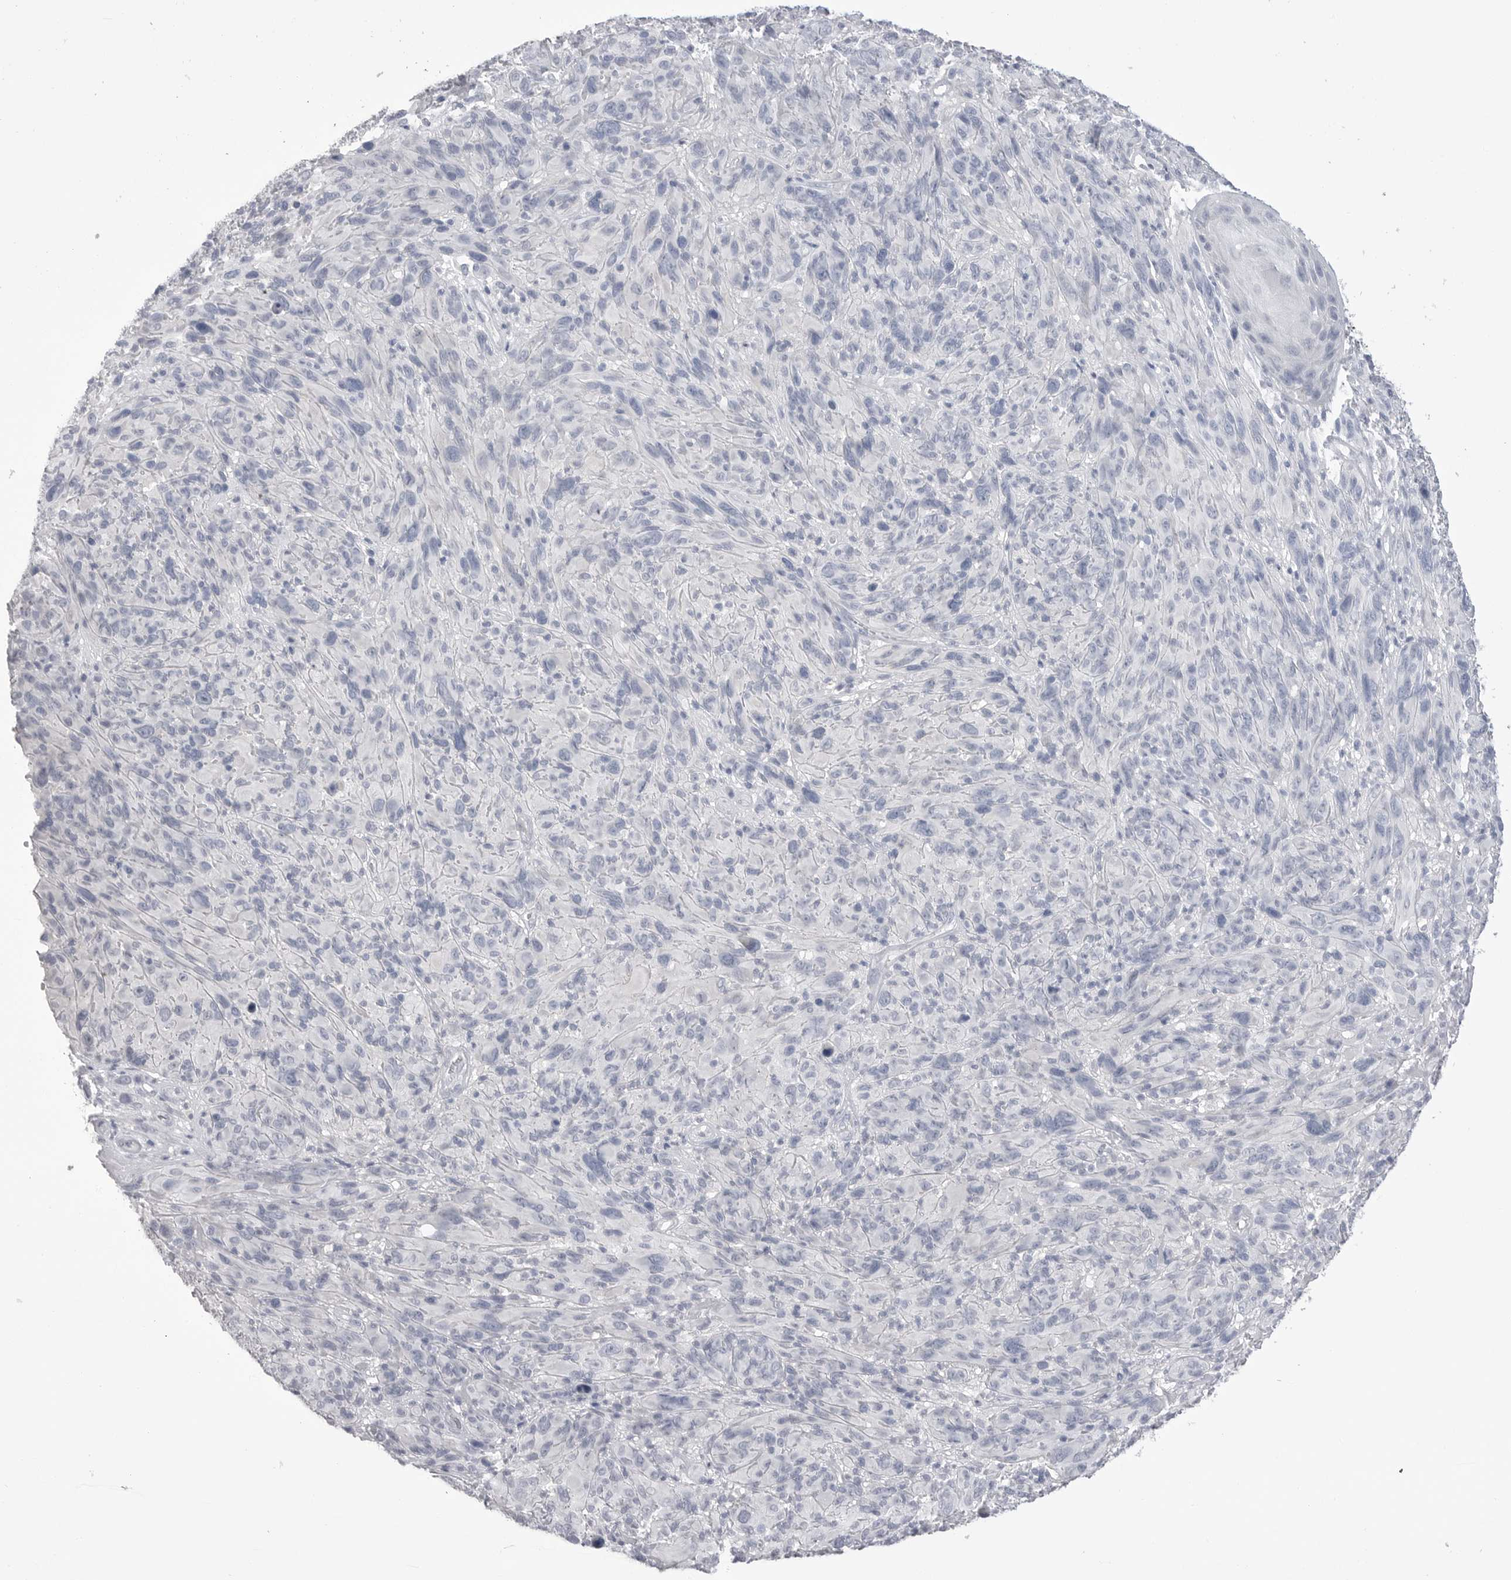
{"staining": {"intensity": "negative", "quantity": "none", "location": "none"}, "tissue": "melanoma", "cell_type": "Tumor cells", "image_type": "cancer", "snomed": [{"axis": "morphology", "description": "Malignant melanoma, NOS"}, {"axis": "topography", "description": "Skin of head"}], "caption": "Immunohistochemistry micrograph of neoplastic tissue: melanoma stained with DAB (3,3'-diaminobenzidine) reveals no significant protein staining in tumor cells. (DAB IHC, high magnification).", "gene": "CPB1", "patient": {"sex": "male", "age": 96}}